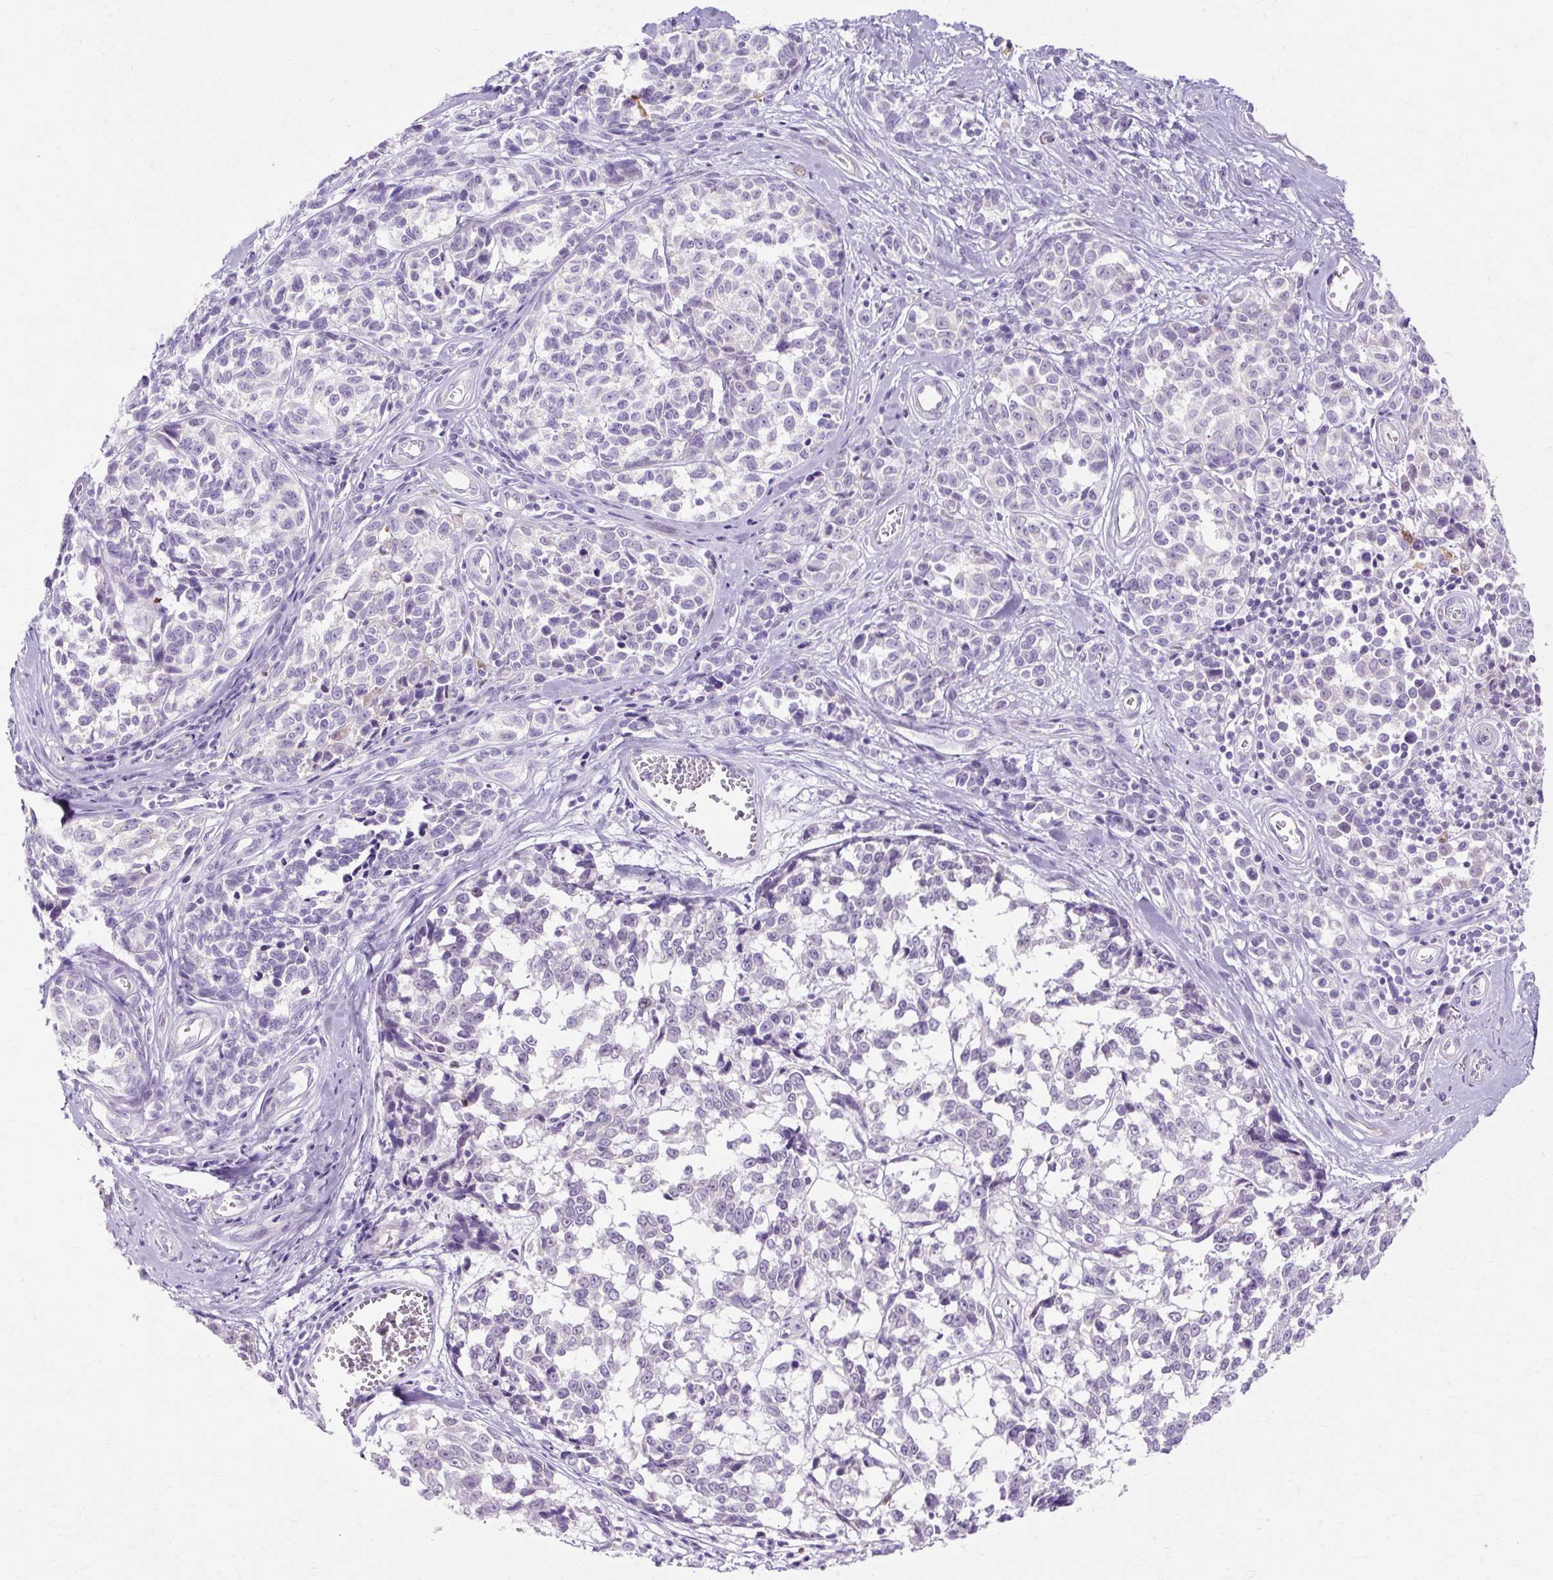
{"staining": {"intensity": "negative", "quantity": "none", "location": "none"}, "tissue": "melanoma", "cell_type": "Tumor cells", "image_type": "cancer", "snomed": [{"axis": "morphology", "description": "Malignant melanoma, NOS"}, {"axis": "topography", "description": "Skin"}], "caption": "The IHC histopathology image has no significant positivity in tumor cells of malignant melanoma tissue.", "gene": "HSD11B1", "patient": {"sex": "female", "age": 64}}